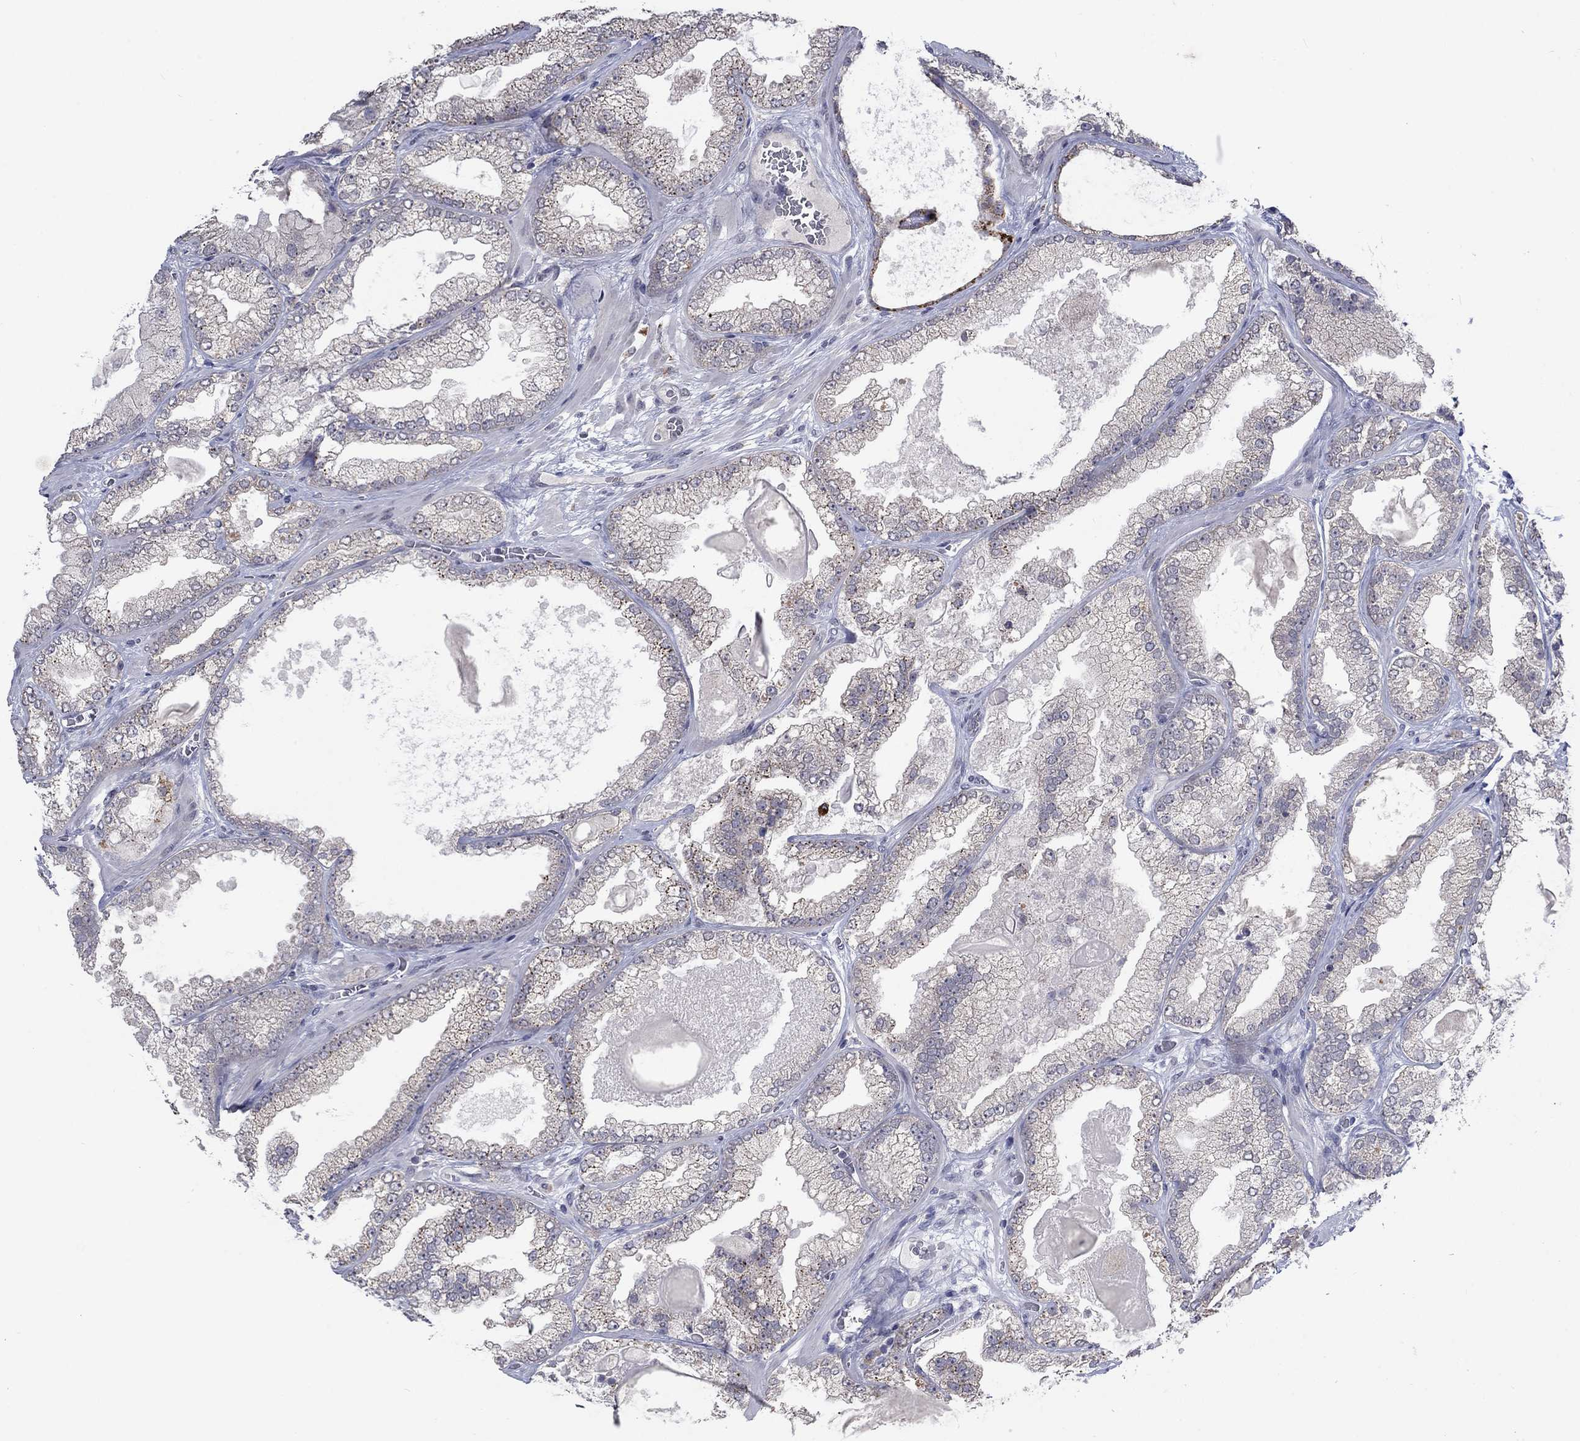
{"staining": {"intensity": "negative", "quantity": "none", "location": "none"}, "tissue": "prostate cancer", "cell_type": "Tumor cells", "image_type": "cancer", "snomed": [{"axis": "morphology", "description": "Adenocarcinoma, Low grade"}, {"axis": "topography", "description": "Prostate"}], "caption": "A high-resolution image shows IHC staining of prostate adenocarcinoma (low-grade), which demonstrates no significant expression in tumor cells.", "gene": "SPATA33", "patient": {"sex": "male", "age": 57}}